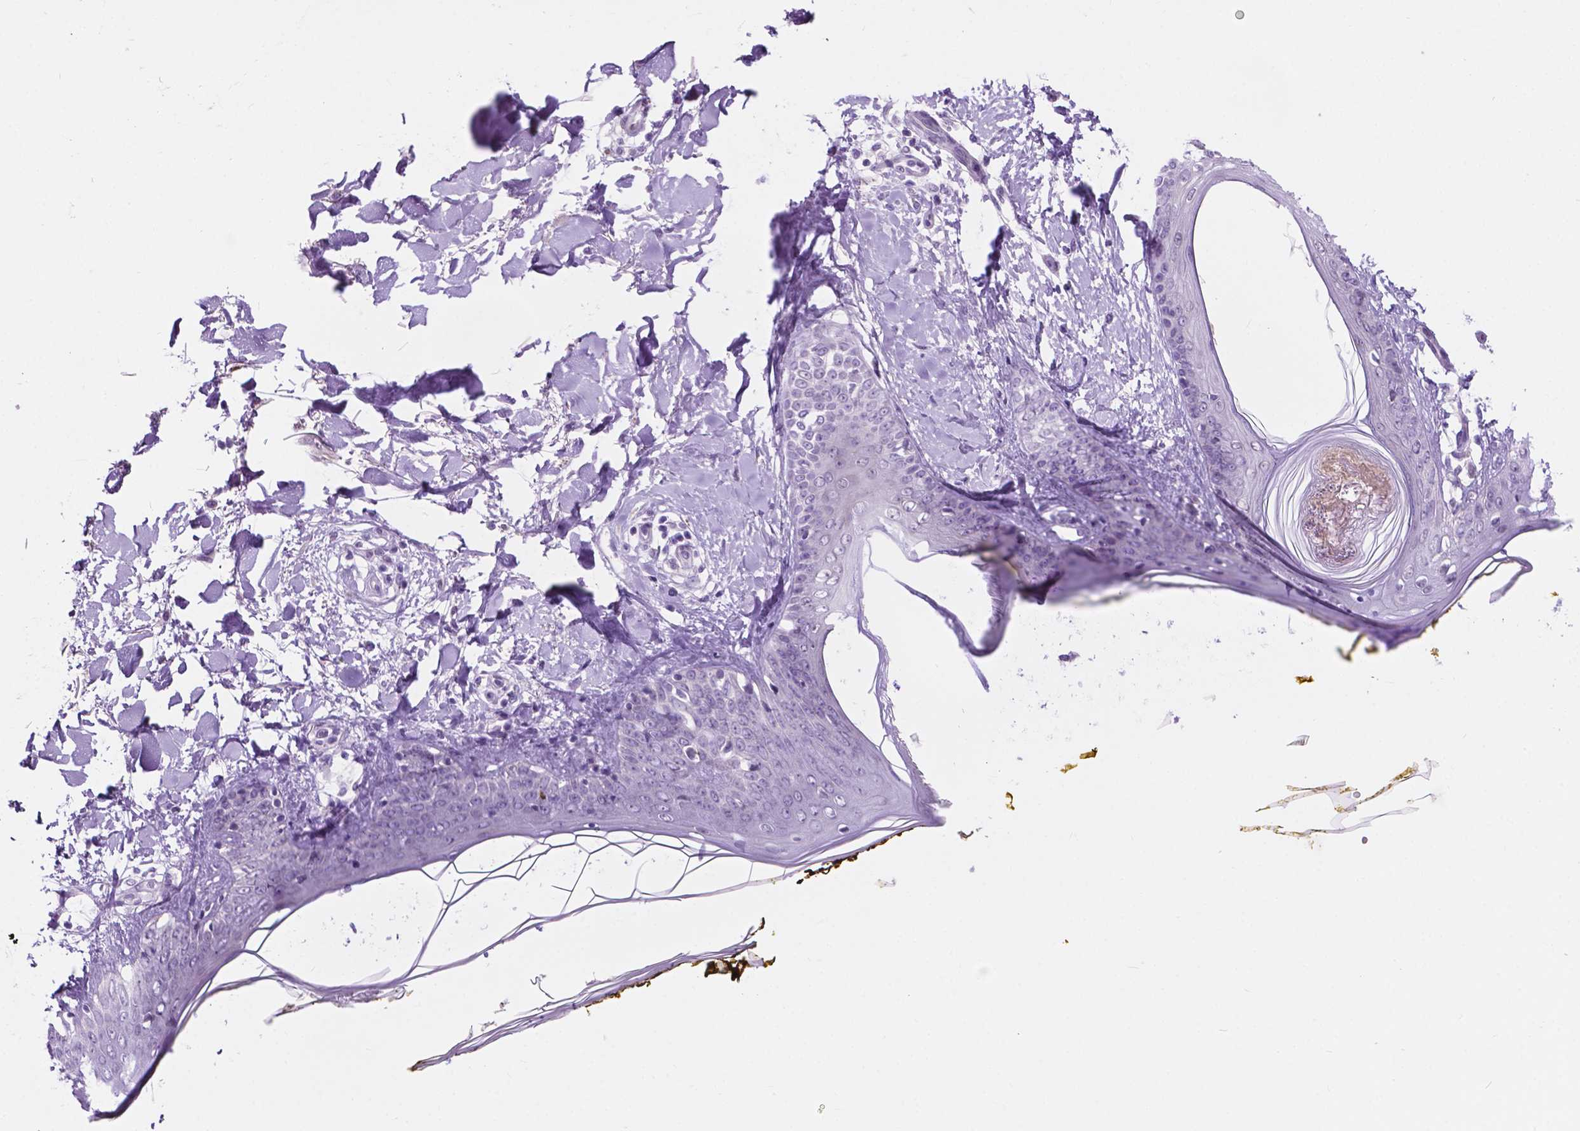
{"staining": {"intensity": "negative", "quantity": "none", "location": "none"}, "tissue": "skin", "cell_type": "Fibroblasts", "image_type": "normal", "snomed": [{"axis": "morphology", "description": "Normal tissue, NOS"}, {"axis": "topography", "description": "Skin"}], "caption": "A high-resolution image shows IHC staining of benign skin, which exhibits no significant expression in fibroblasts.", "gene": "ACY3", "patient": {"sex": "female", "age": 34}}